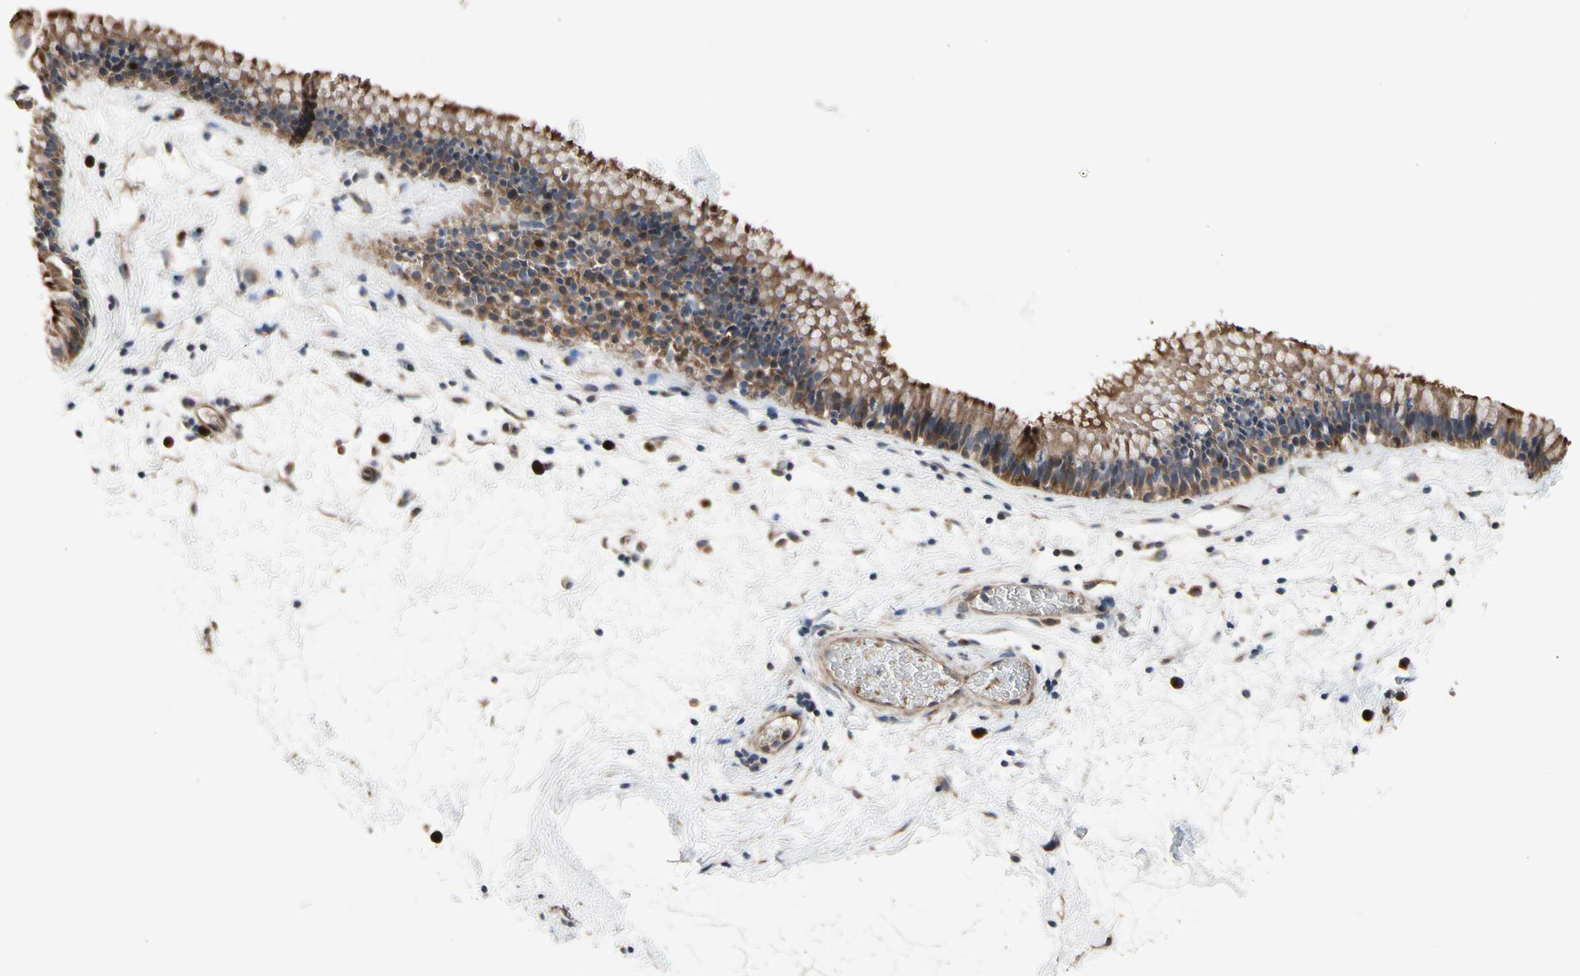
{"staining": {"intensity": "moderate", "quantity": ">75%", "location": "cytoplasmic/membranous"}, "tissue": "nasopharynx", "cell_type": "Respiratory epithelial cells", "image_type": "normal", "snomed": [{"axis": "morphology", "description": "Normal tissue, NOS"}, {"axis": "morphology", "description": "Inflammation, NOS"}, {"axis": "topography", "description": "Nasopharynx"}], "caption": "A histopathology image showing moderate cytoplasmic/membranous expression in approximately >75% of respiratory epithelial cells in unremarkable nasopharynx, as visualized by brown immunohistochemical staining.", "gene": "HMGCR", "patient": {"sex": "male", "age": 48}}